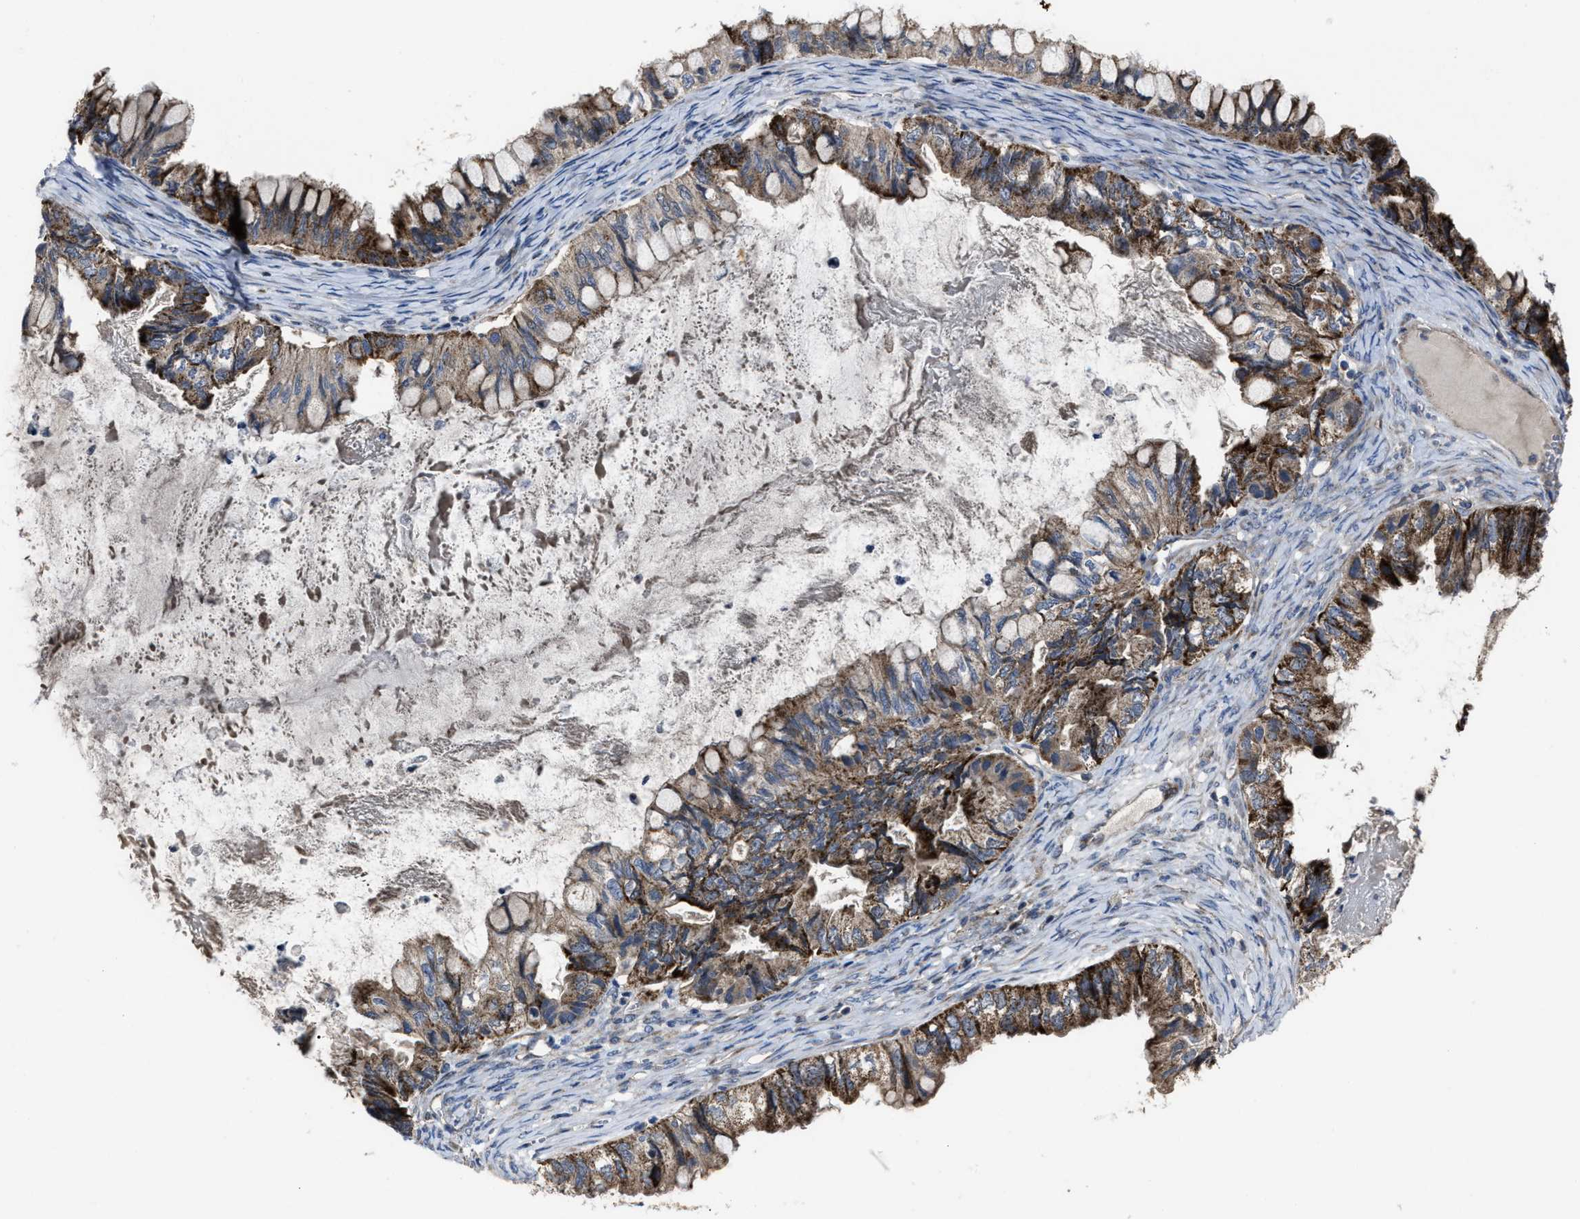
{"staining": {"intensity": "strong", "quantity": ">75%", "location": "cytoplasmic/membranous"}, "tissue": "ovarian cancer", "cell_type": "Tumor cells", "image_type": "cancer", "snomed": [{"axis": "morphology", "description": "Cystadenocarcinoma, mucinous, NOS"}, {"axis": "topography", "description": "Ovary"}], "caption": "Human ovarian cancer stained for a protein (brown) displays strong cytoplasmic/membranous positive expression in approximately >75% of tumor cells.", "gene": "PASK", "patient": {"sex": "female", "age": 80}}